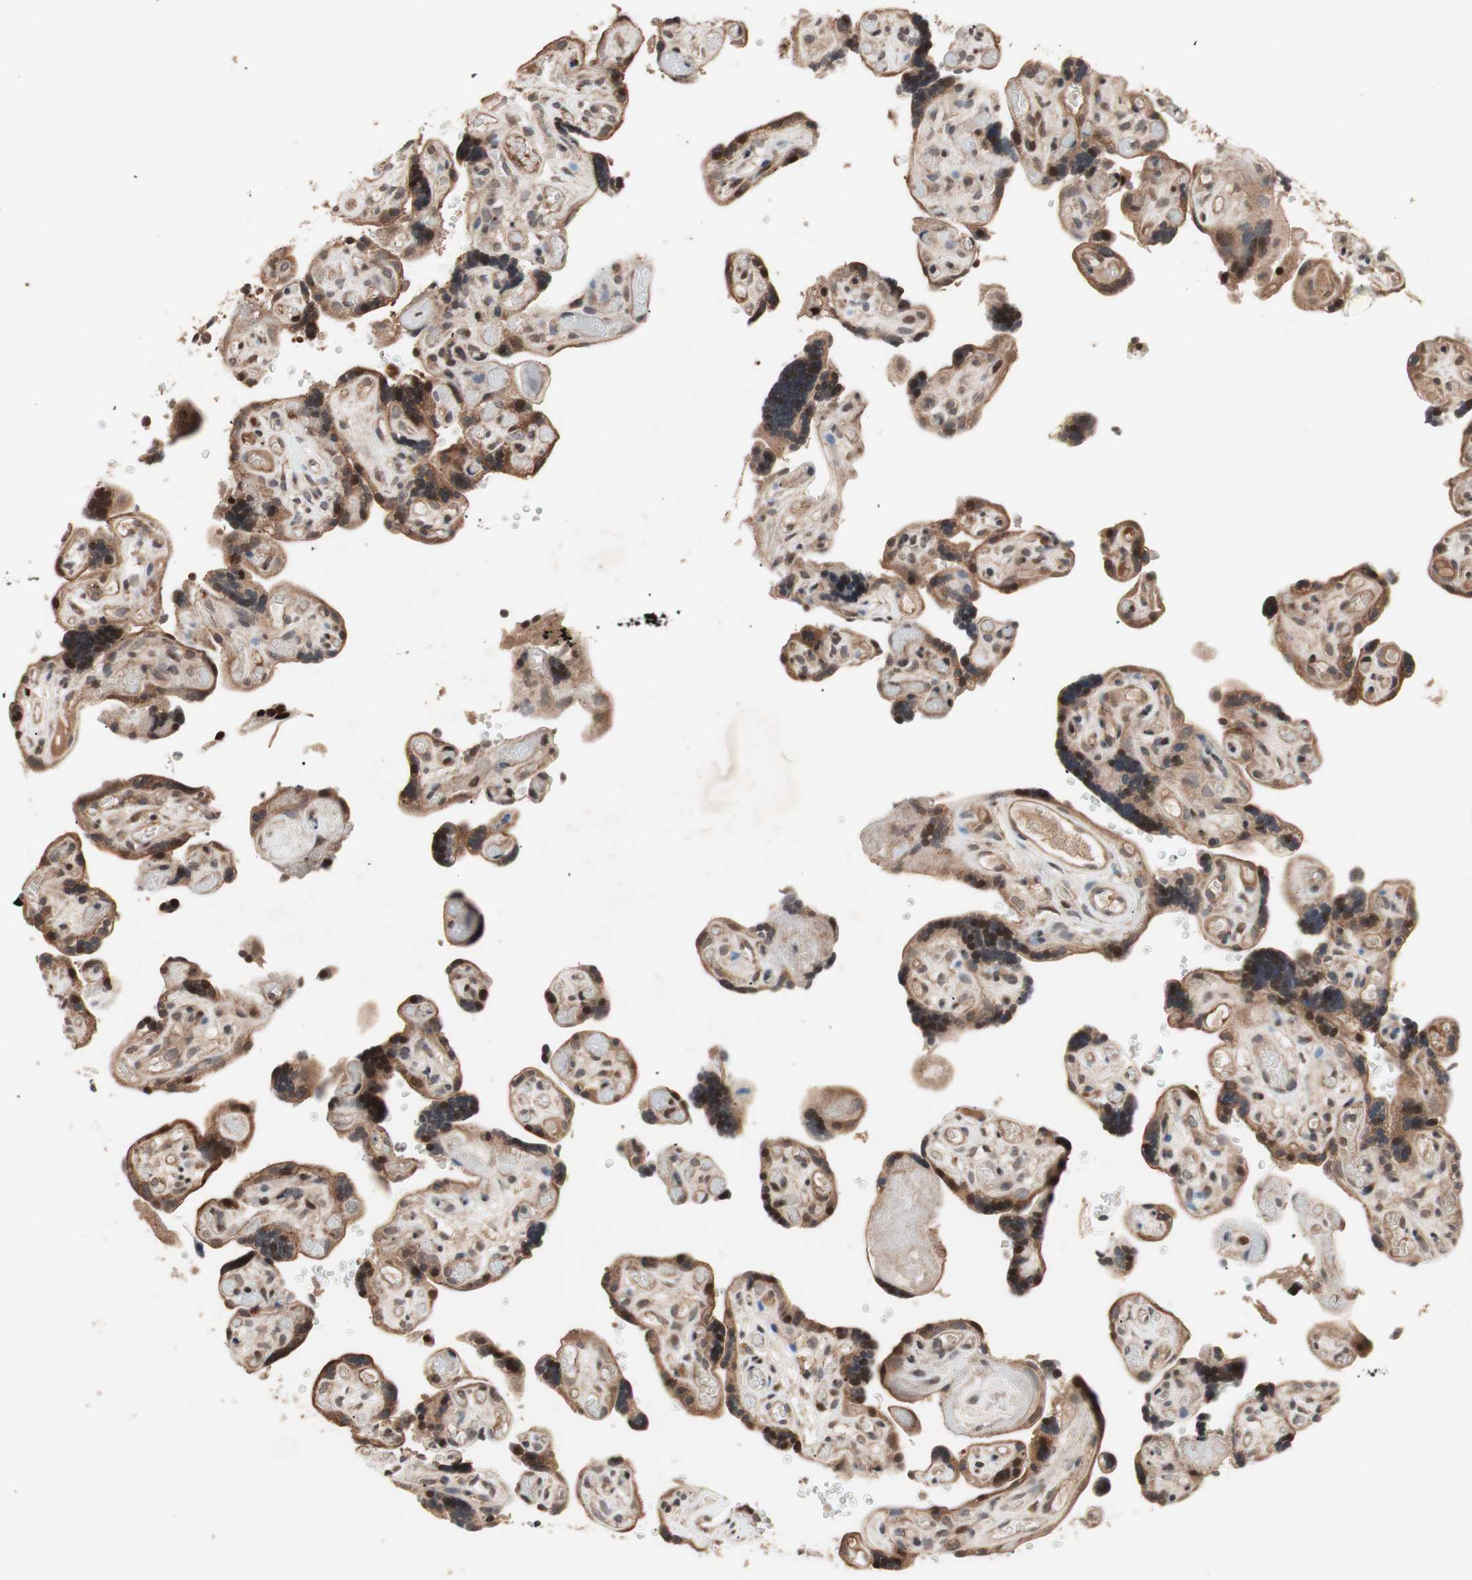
{"staining": {"intensity": "moderate", "quantity": ">75%", "location": "cytoplasmic/membranous"}, "tissue": "placenta", "cell_type": "Decidual cells", "image_type": "normal", "snomed": [{"axis": "morphology", "description": "Normal tissue, NOS"}, {"axis": "topography", "description": "Placenta"}], "caption": "High-magnification brightfield microscopy of normal placenta stained with DAB (brown) and counterstained with hematoxylin (blue). decidual cells exhibit moderate cytoplasmic/membranous positivity is present in approximately>75% of cells. (DAB (3,3'-diaminobenzidine) IHC with brightfield microscopy, high magnification).", "gene": "NF2", "patient": {"sex": "female", "age": 30}}